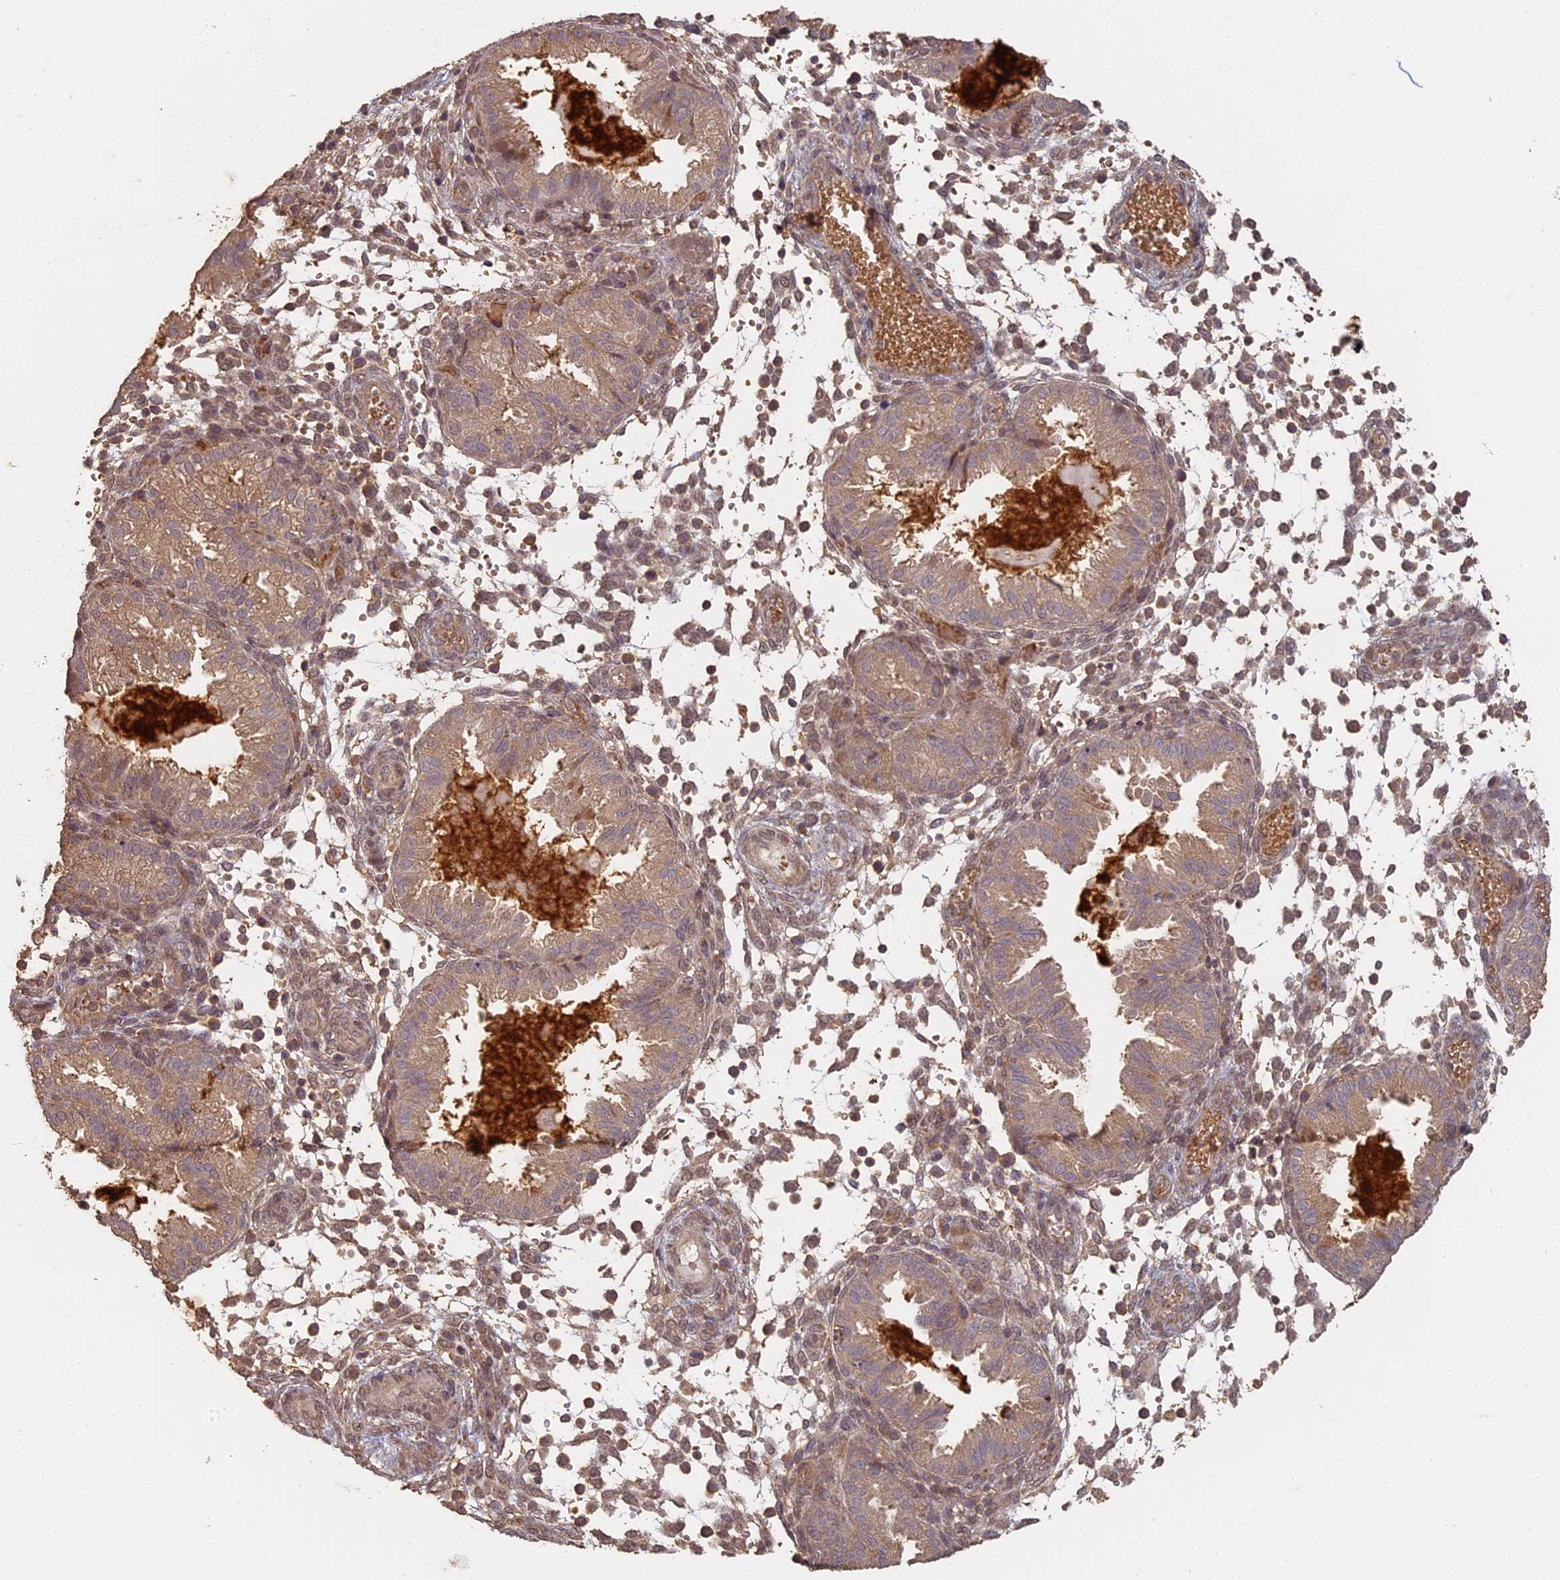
{"staining": {"intensity": "weak", "quantity": ">75%", "location": "cytoplasmic/membranous"}, "tissue": "endometrium", "cell_type": "Cells in endometrial stroma", "image_type": "normal", "snomed": [{"axis": "morphology", "description": "Normal tissue, NOS"}, {"axis": "topography", "description": "Endometrium"}], "caption": "Cells in endometrial stroma reveal low levels of weak cytoplasmic/membranous positivity in approximately >75% of cells in benign human endometrium. The staining was performed using DAB to visualize the protein expression in brown, while the nuclei were stained in blue with hematoxylin (Magnification: 20x).", "gene": "STX16", "patient": {"sex": "female", "age": 33}}